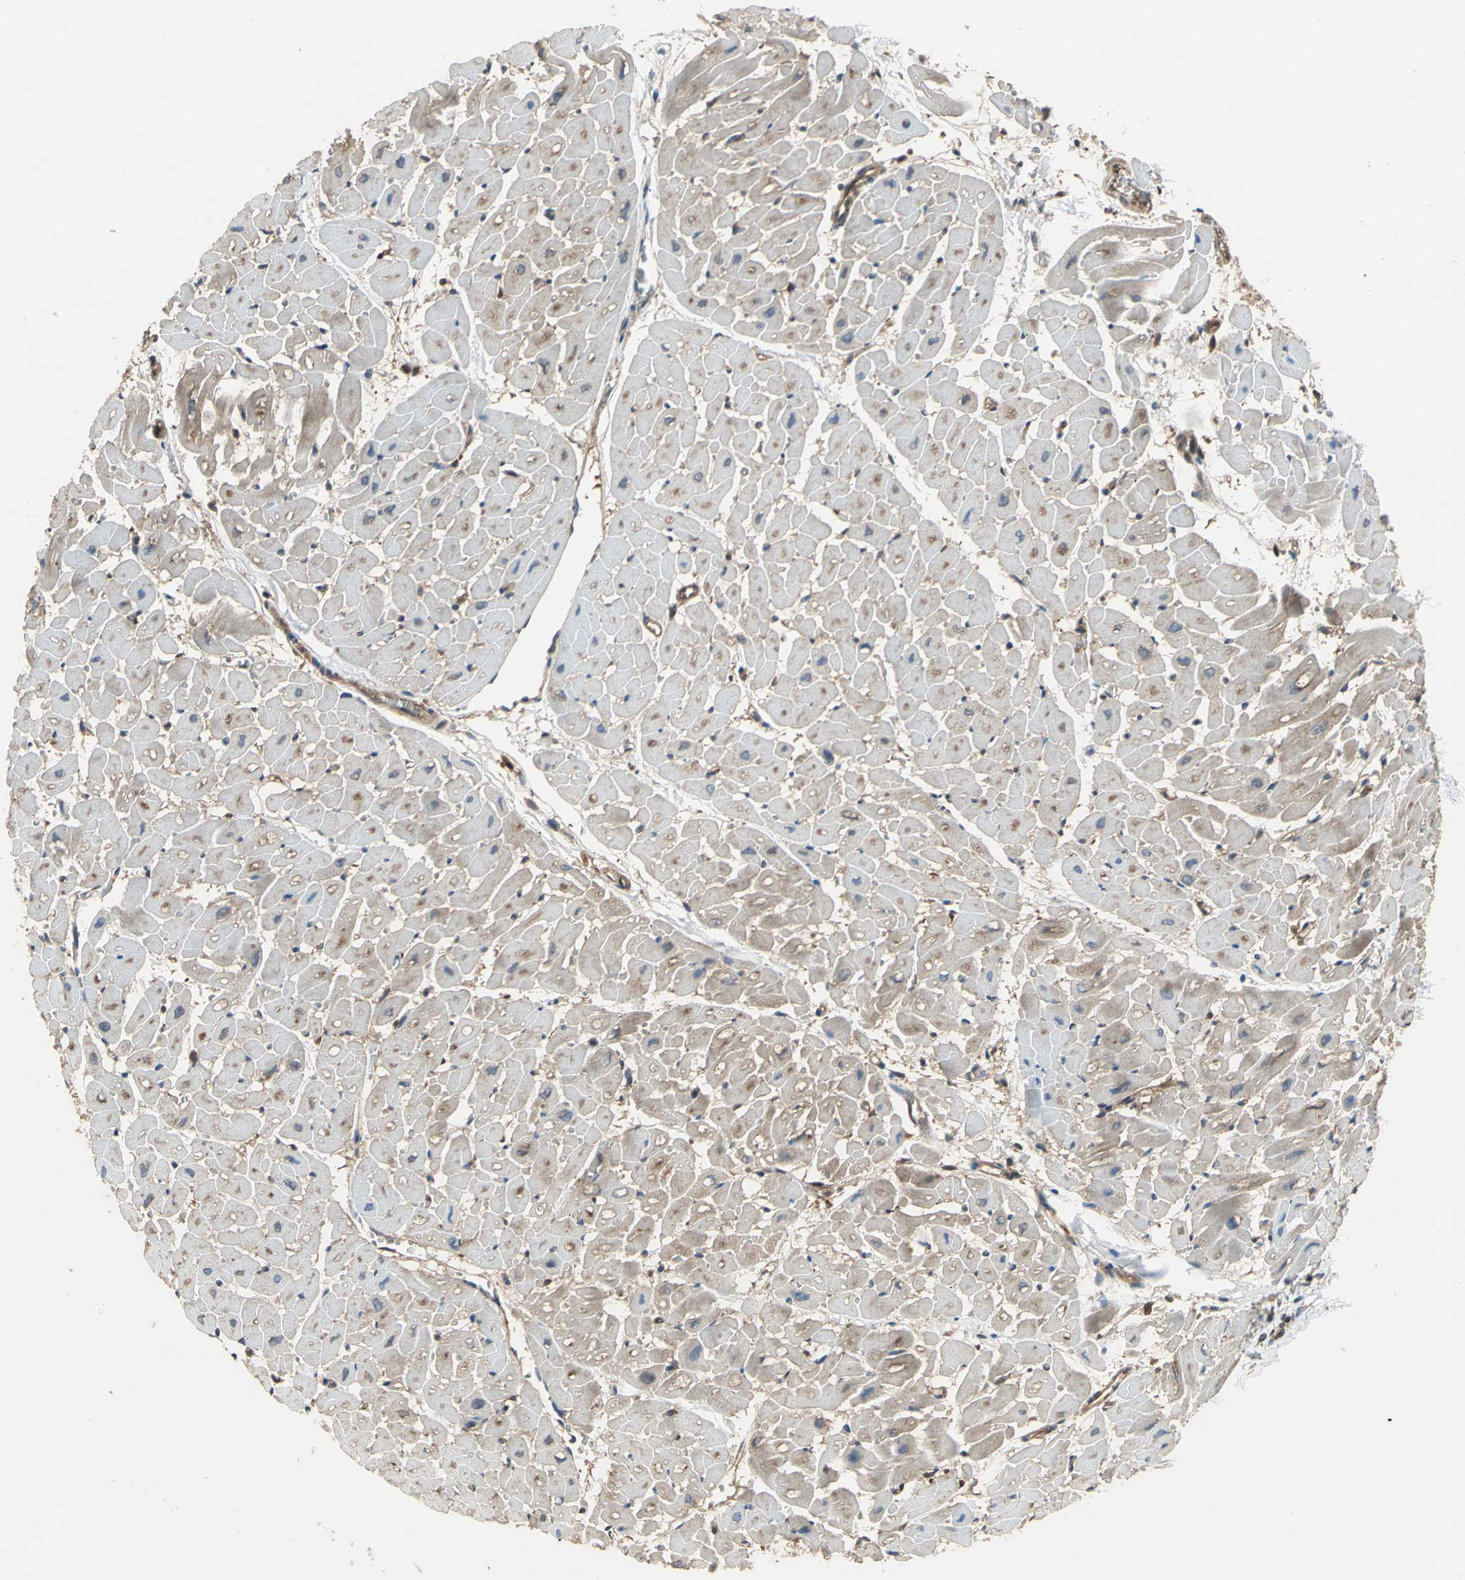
{"staining": {"intensity": "moderate", "quantity": "<25%", "location": "cytoplasmic/membranous"}, "tissue": "heart muscle", "cell_type": "Cardiomyocytes", "image_type": "normal", "snomed": [{"axis": "morphology", "description": "Normal tissue, NOS"}, {"axis": "topography", "description": "Heart"}], "caption": "IHC (DAB (3,3'-diaminobenzidine)) staining of unremarkable heart muscle demonstrates moderate cytoplasmic/membranous protein expression in about <25% of cardiomyocytes.", "gene": "CAPN1", "patient": {"sex": "male", "age": 45}}